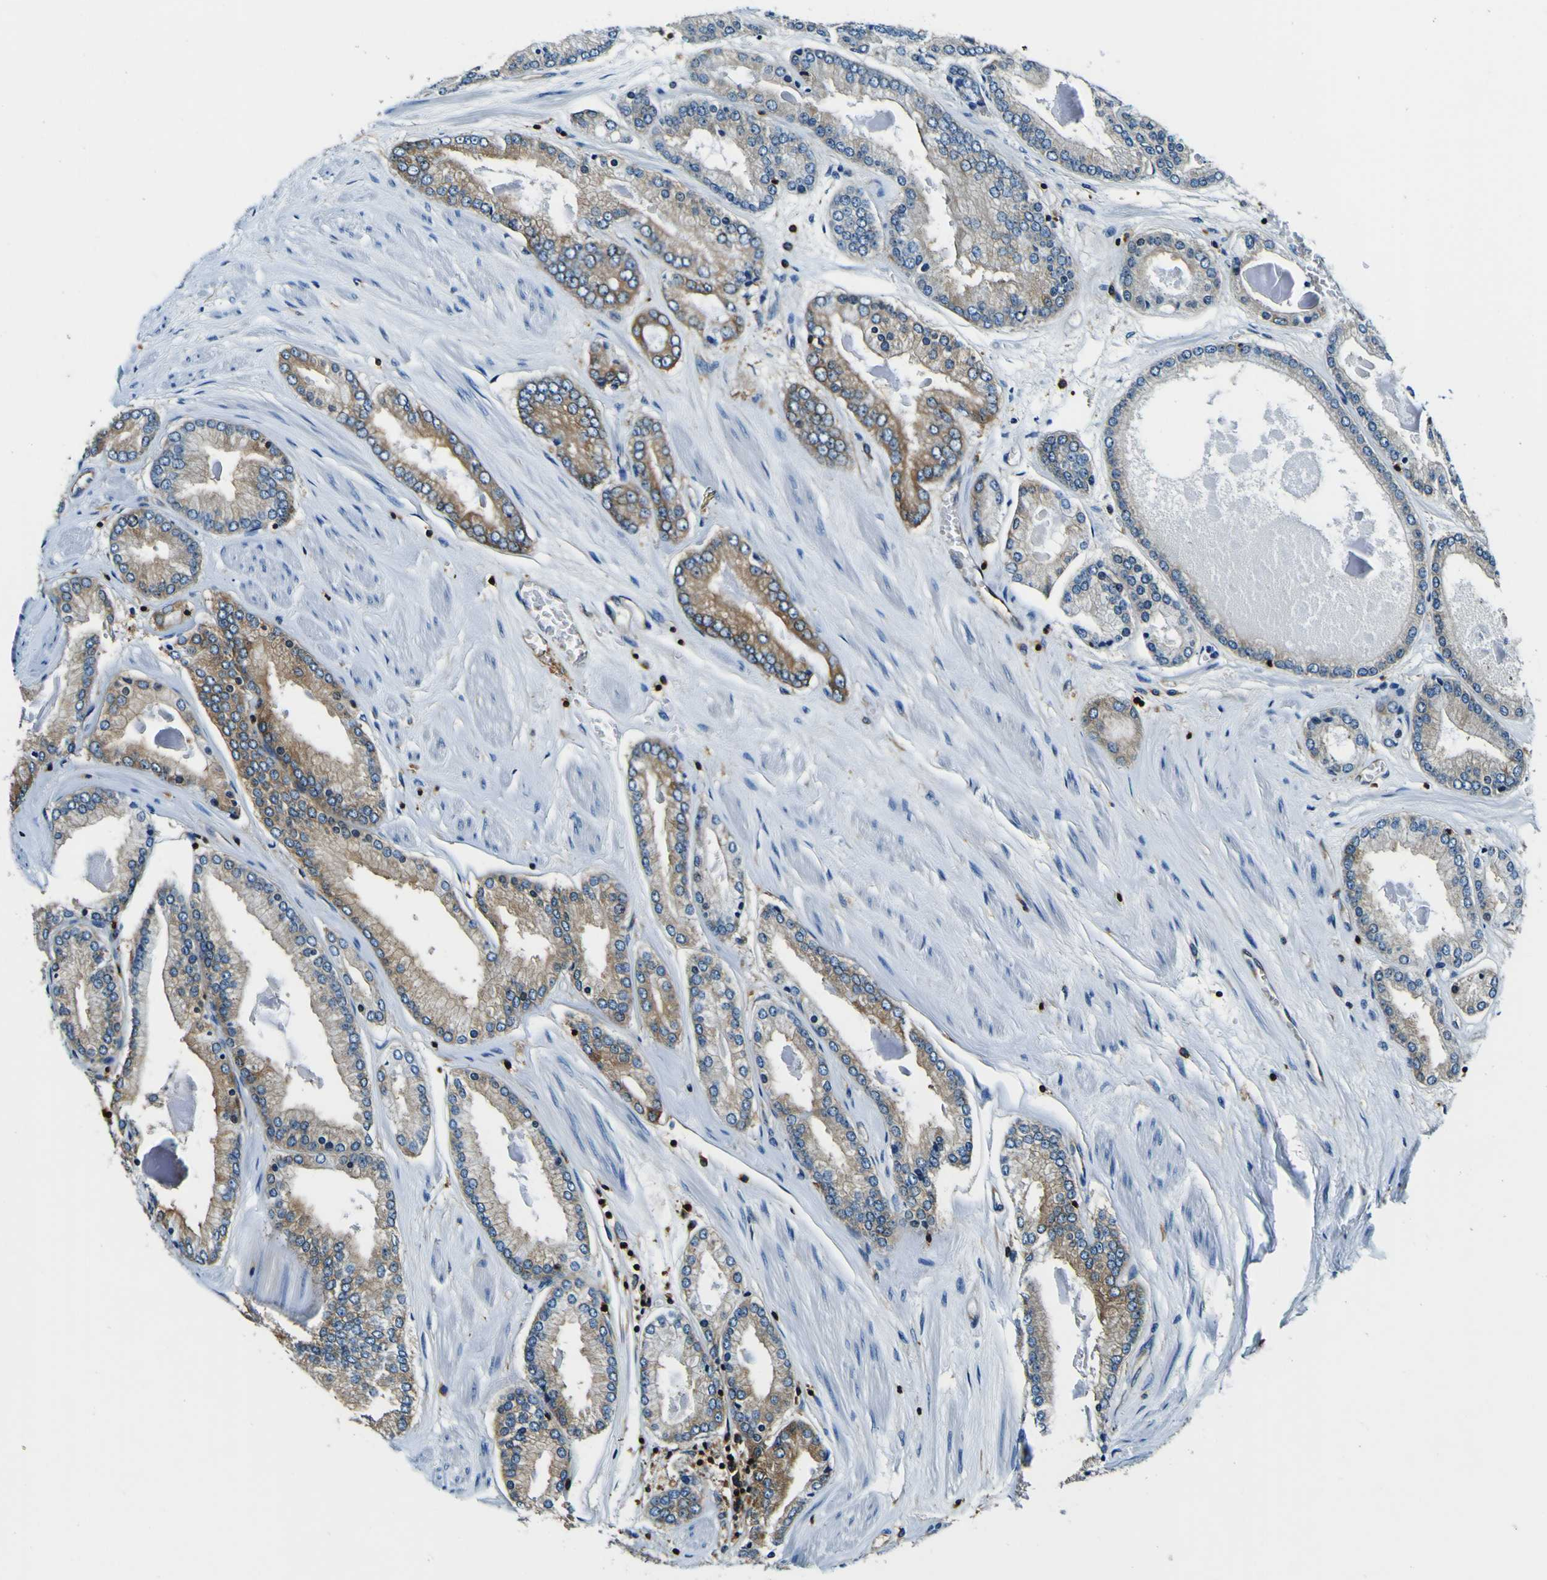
{"staining": {"intensity": "moderate", "quantity": "25%-75%", "location": "cytoplasmic/membranous"}, "tissue": "prostate cancer", "cell_type": "Tumor cells", "image_type": "cancer", "snomed": [{"axis": "morphology", "description": "Adenocarcinoma, High grade"}, {"axis": "topography", "description": "Prostate"}], "caption": "Immunohistochemical staining of human prostate cancer (high-grade adenocarcinoma) exhibits medium levels of moderate cytoplasmic/membranous expression in approximately 25%-75% of tumor cells.", "gene": "RHOT2", "patient": {"sex": "male", "age": 59}}